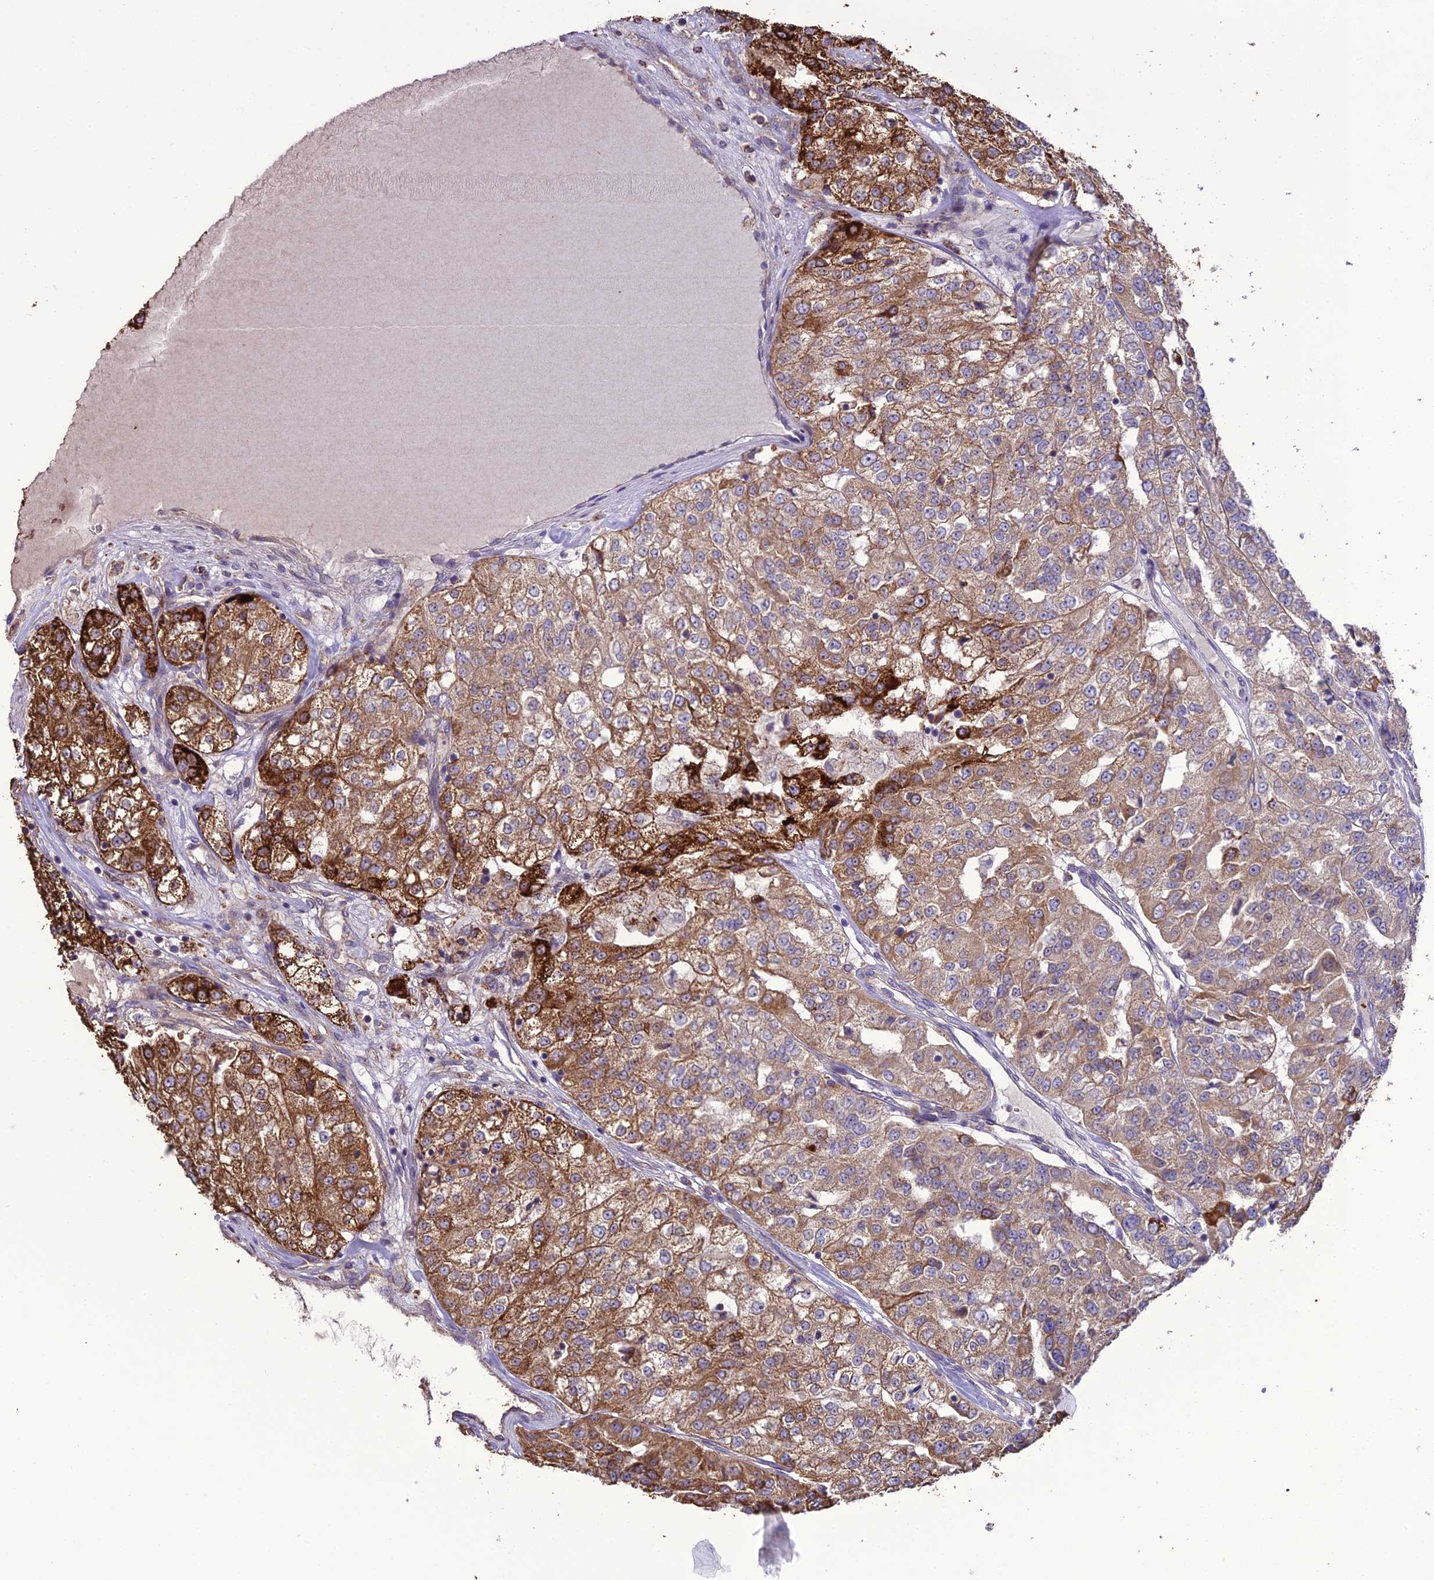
{"staining": {"intensity": "strong", "quantity": ">75%", "location": "cytoplasmic/membranous"}, "tissue": "renal cancer", "cell_type": "Tumor cells", "image_type": "cancer", "snomed": [{"axis": "morphology", "description": "Adenocarcinoma, NOS"}, {"axis": "topography", "description": "Kidney"}], "caption": "Immunohistochemical staining of adenocarcinoma (renal) demonstrates strong cytoplasmic/membranous protein staining in approximately >75% of tumor cells.", "gene": "TBC1D24", "patient": {"sex": "female", "age": 63}}